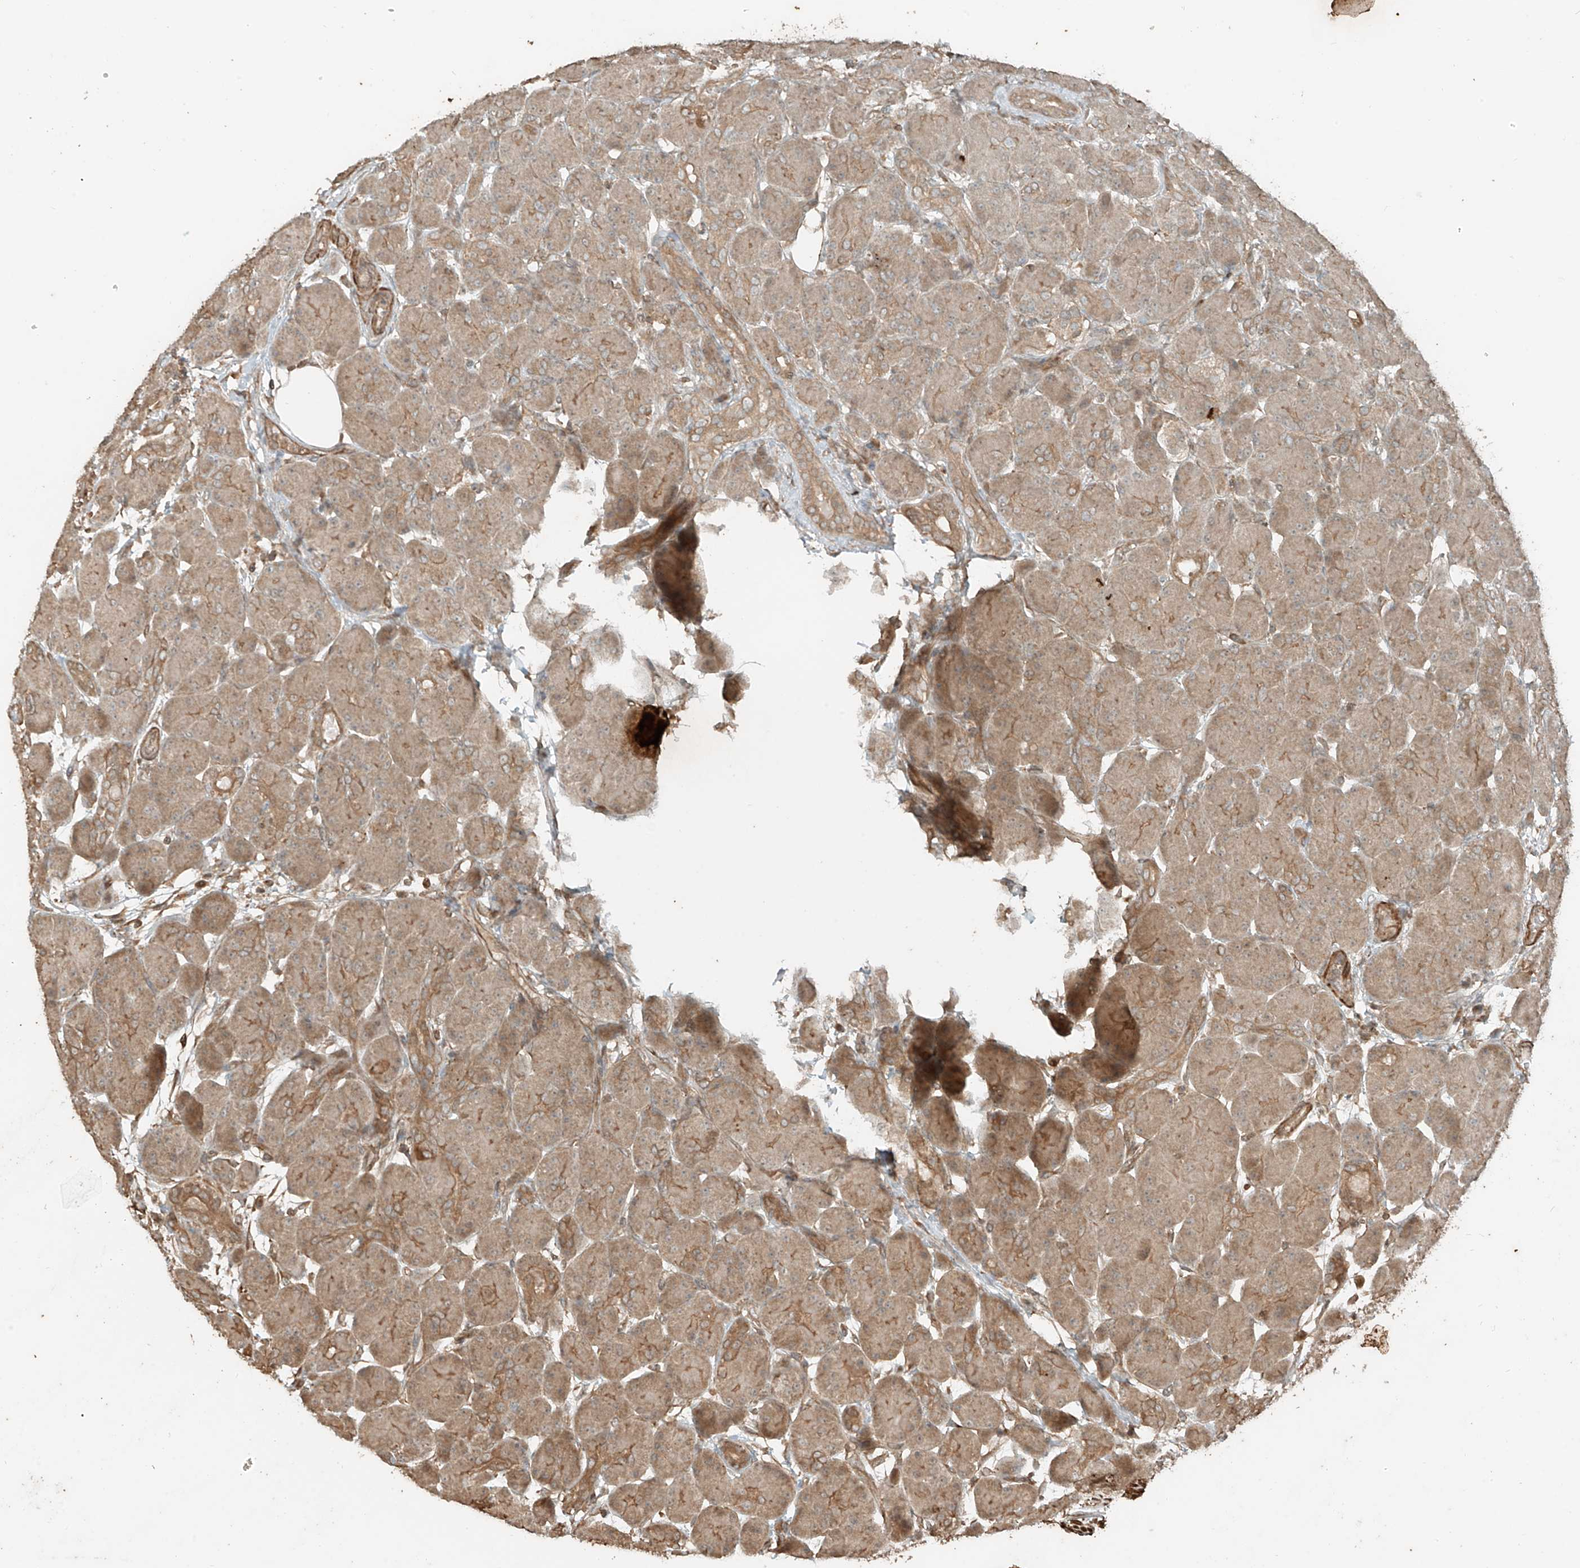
{"staining": {"intensity": "moderate", "quantity": "25%-75%", "location": "cytoplasmic/membranous"}, "tissue": "pancreas", "cell_type": "Exocrine glandular cells", "image_type": "normal", "snomed": [{"axis": "morphology", "description": "Normal tissue, NOS"}, {"axis": "topography", "description": "Pancreas"}], "caption": "The histopathology image exhibits a brown stain indicating the presence of a protein in the cytoplasmic/membranous of exocrine glandular cells in pancreas.", "gene": "ANKZF1", "patient": {"sex": "male", "age": 63}}